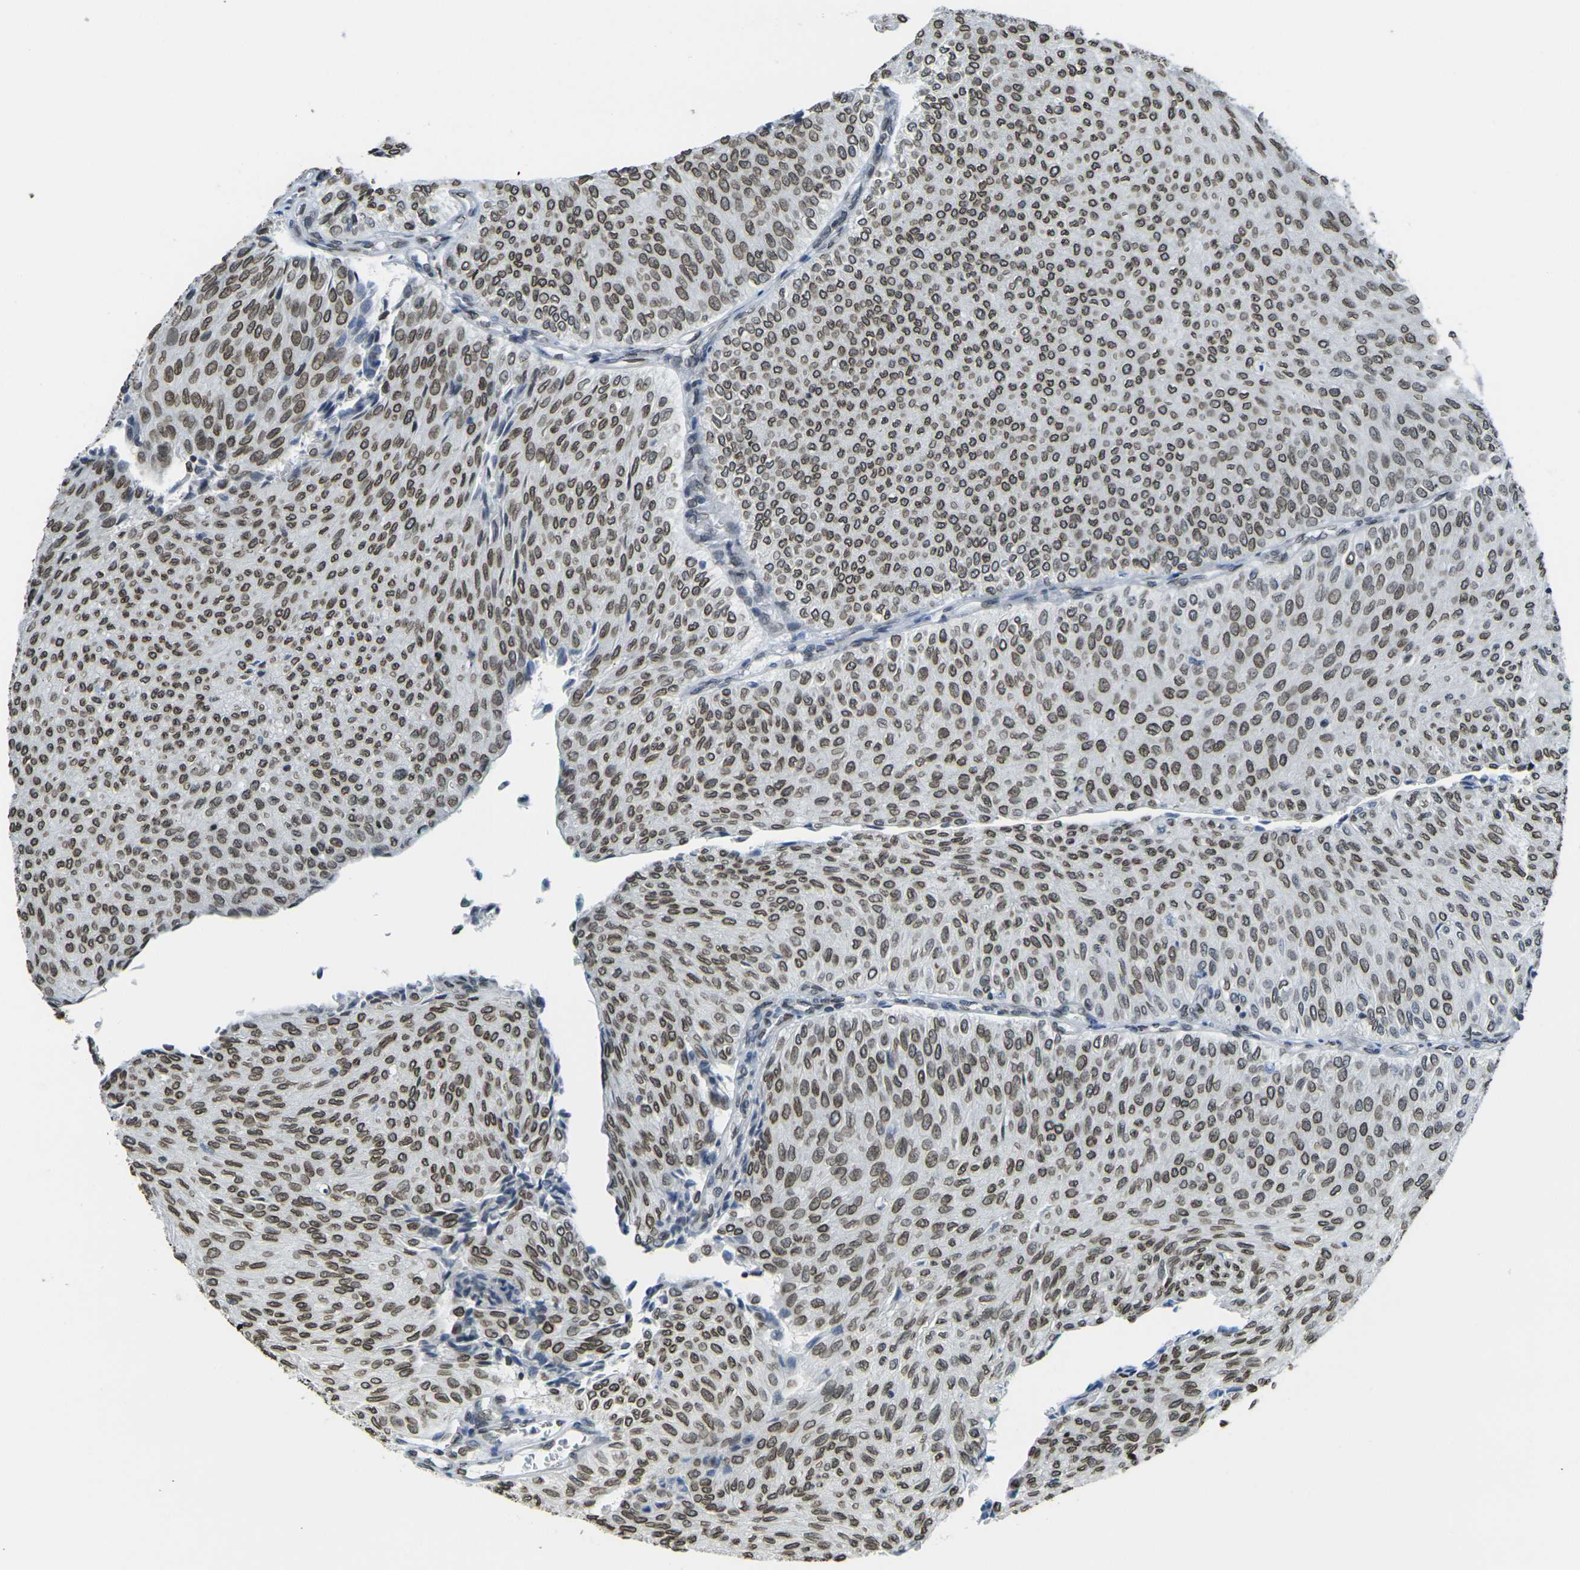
{"staining": {"intensity": "moderate", "quantity": ">75%", "location": "cytoplasmic/membranous,nuclear"}, "tissue": "urothelial cancer", "cell_type": "Tumor cells", "image_type": "cancer", "snomed": [{"axis": "morphology", "description": "Urothelial carcinoma, Low grade"}, {"axis": "topography", "description": "Urinary bladder"}], "caption": "This micrograph displays urothelial cancer stained with IHC to label a protein in brown. The cytoplasmic/membranous and nuclear of tumor cells show moderate positivity for the protein. Nuclei are counter-stained blue.", "gene": "BRDT", "patient": {"sex": "male", "age": 78}}